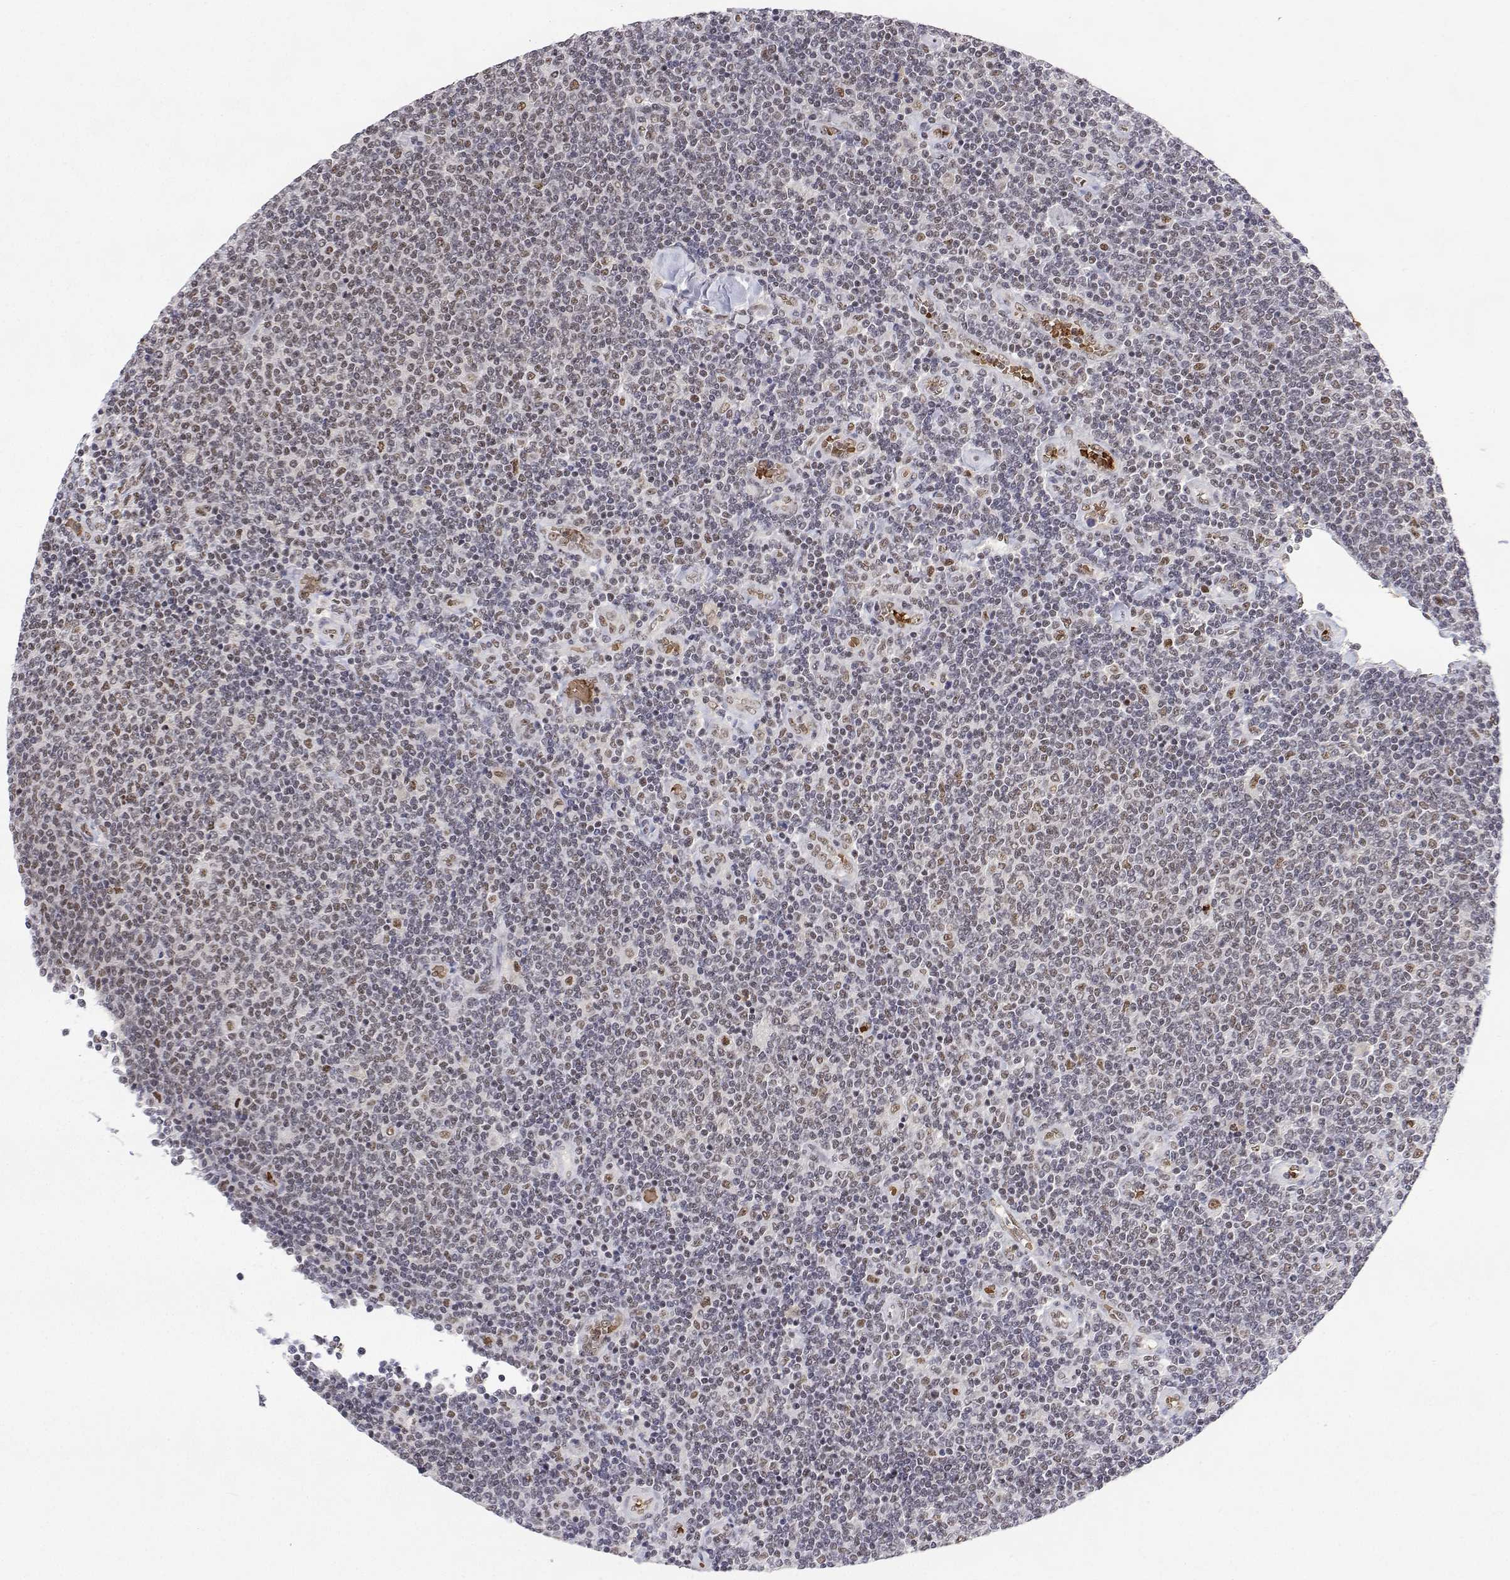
{"staining": {"intensity": "moderate", "quantity": "25%-75%", "location": "nuclear"}, "tissue": "lymphoma", "cell_type": "Tumor cells", "image_type": "cancer", "snomed": [{"axis": "morphology", "description": "Malignant lymphoma, non-Hodgkin's type, Low grade"}, {"axis": "topography", "description": "Lymph node"}], "caption": "Brown immunohistochemical staining in lymphoma displays moderate nuclear expression in approximately 25%-75% of tumor cells. (IHC, brightfield microscopy, high magnification).", "gene": "ADAR", "patient": {"sex": "male", "age": 52}}